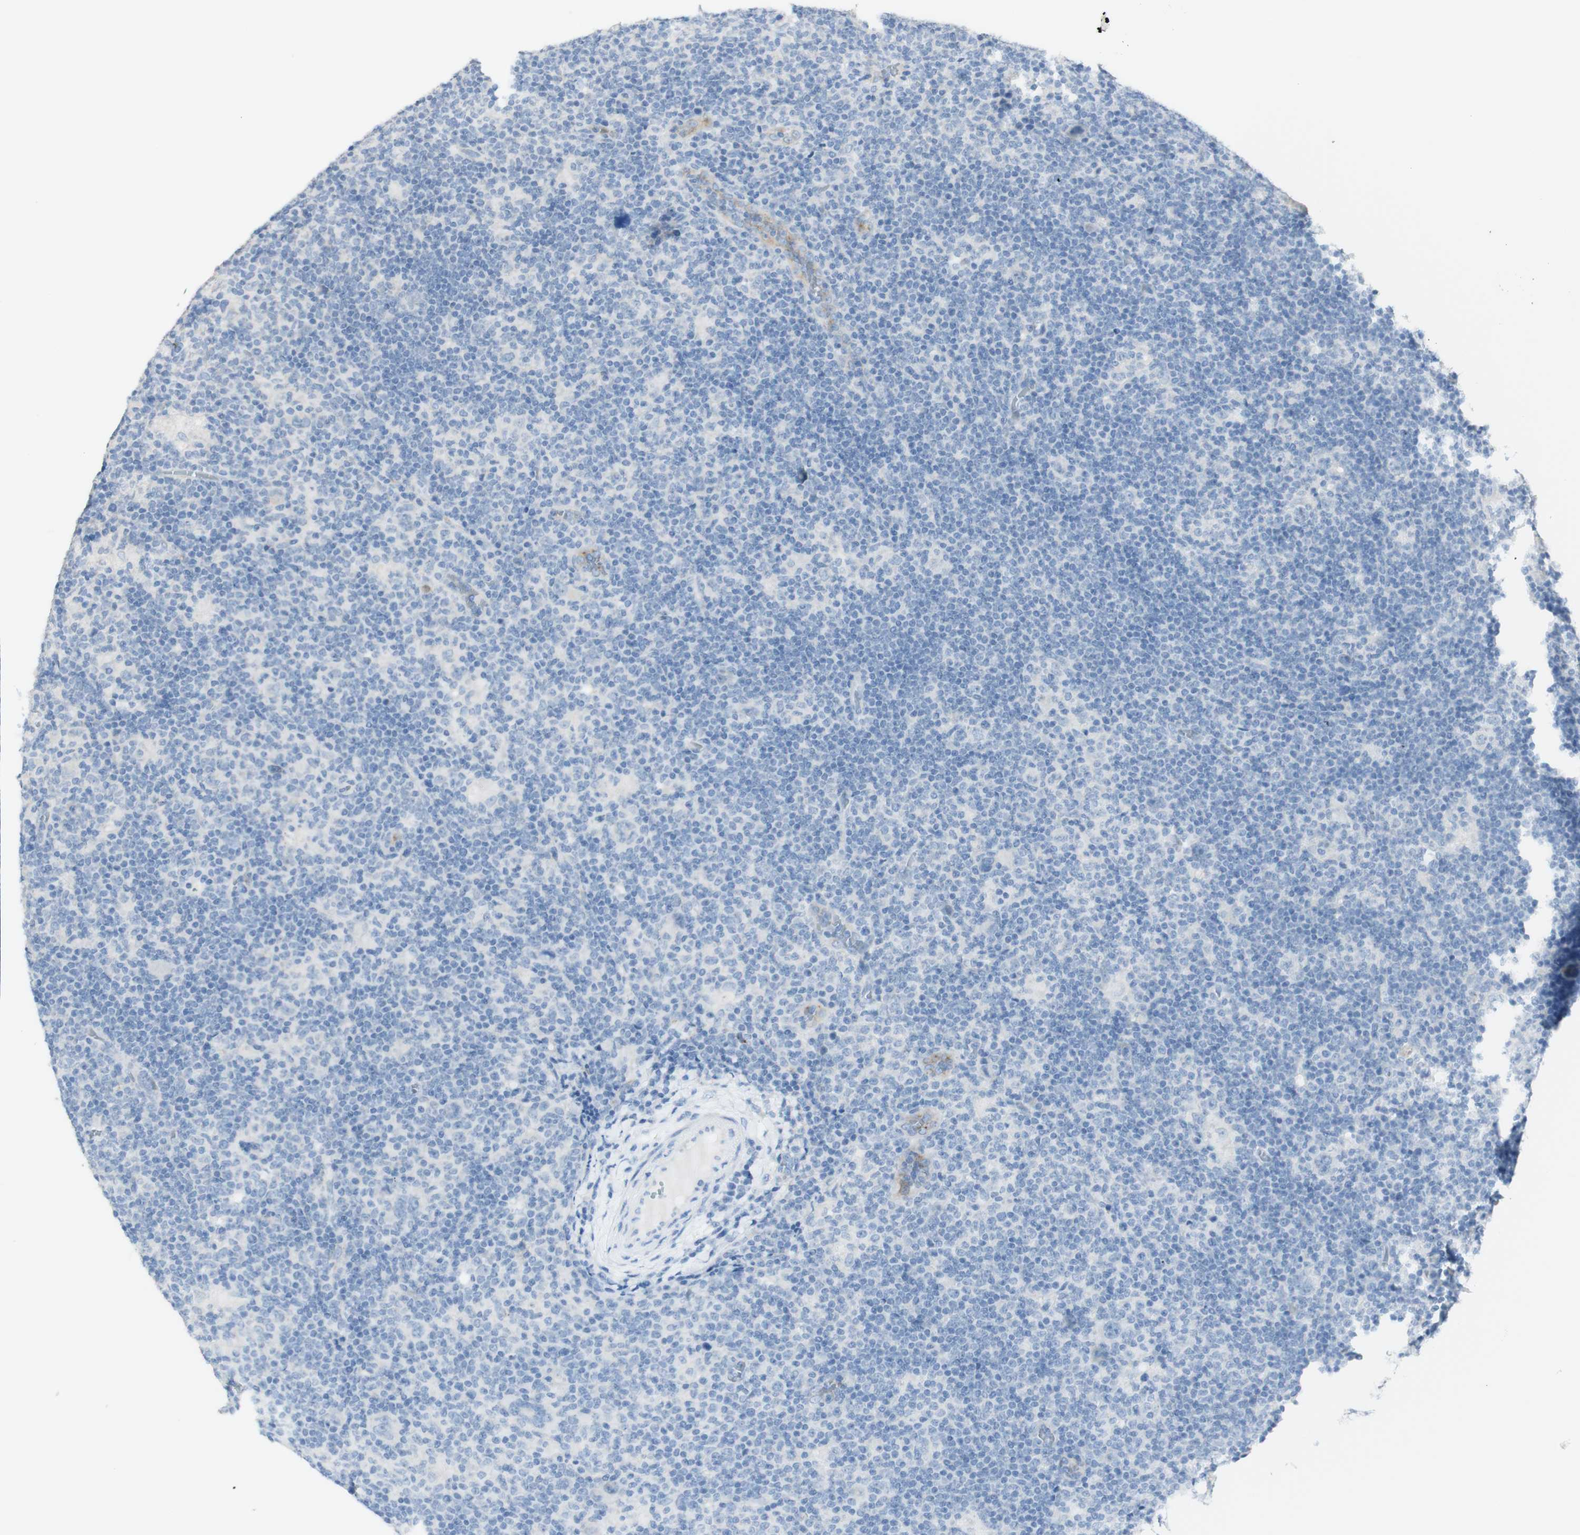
{"staining": {"intensity": "negative", "quantity": "none", "location": "none"}, "tissue": "lymphoma", "cell_type": "Tumor cells", "image_type": "cancer", "snomed": [{"axis": "morphology", "description": "Hodgkin's disease, NOS"}, {"axis": "topography", "description": "Lymph node"}], "caption": "Immunohistochemical staining of lymphoma shows no significant staining in tumor cells.", "gene": "ART3", "patient": {"sex": "female", "age": 57}}